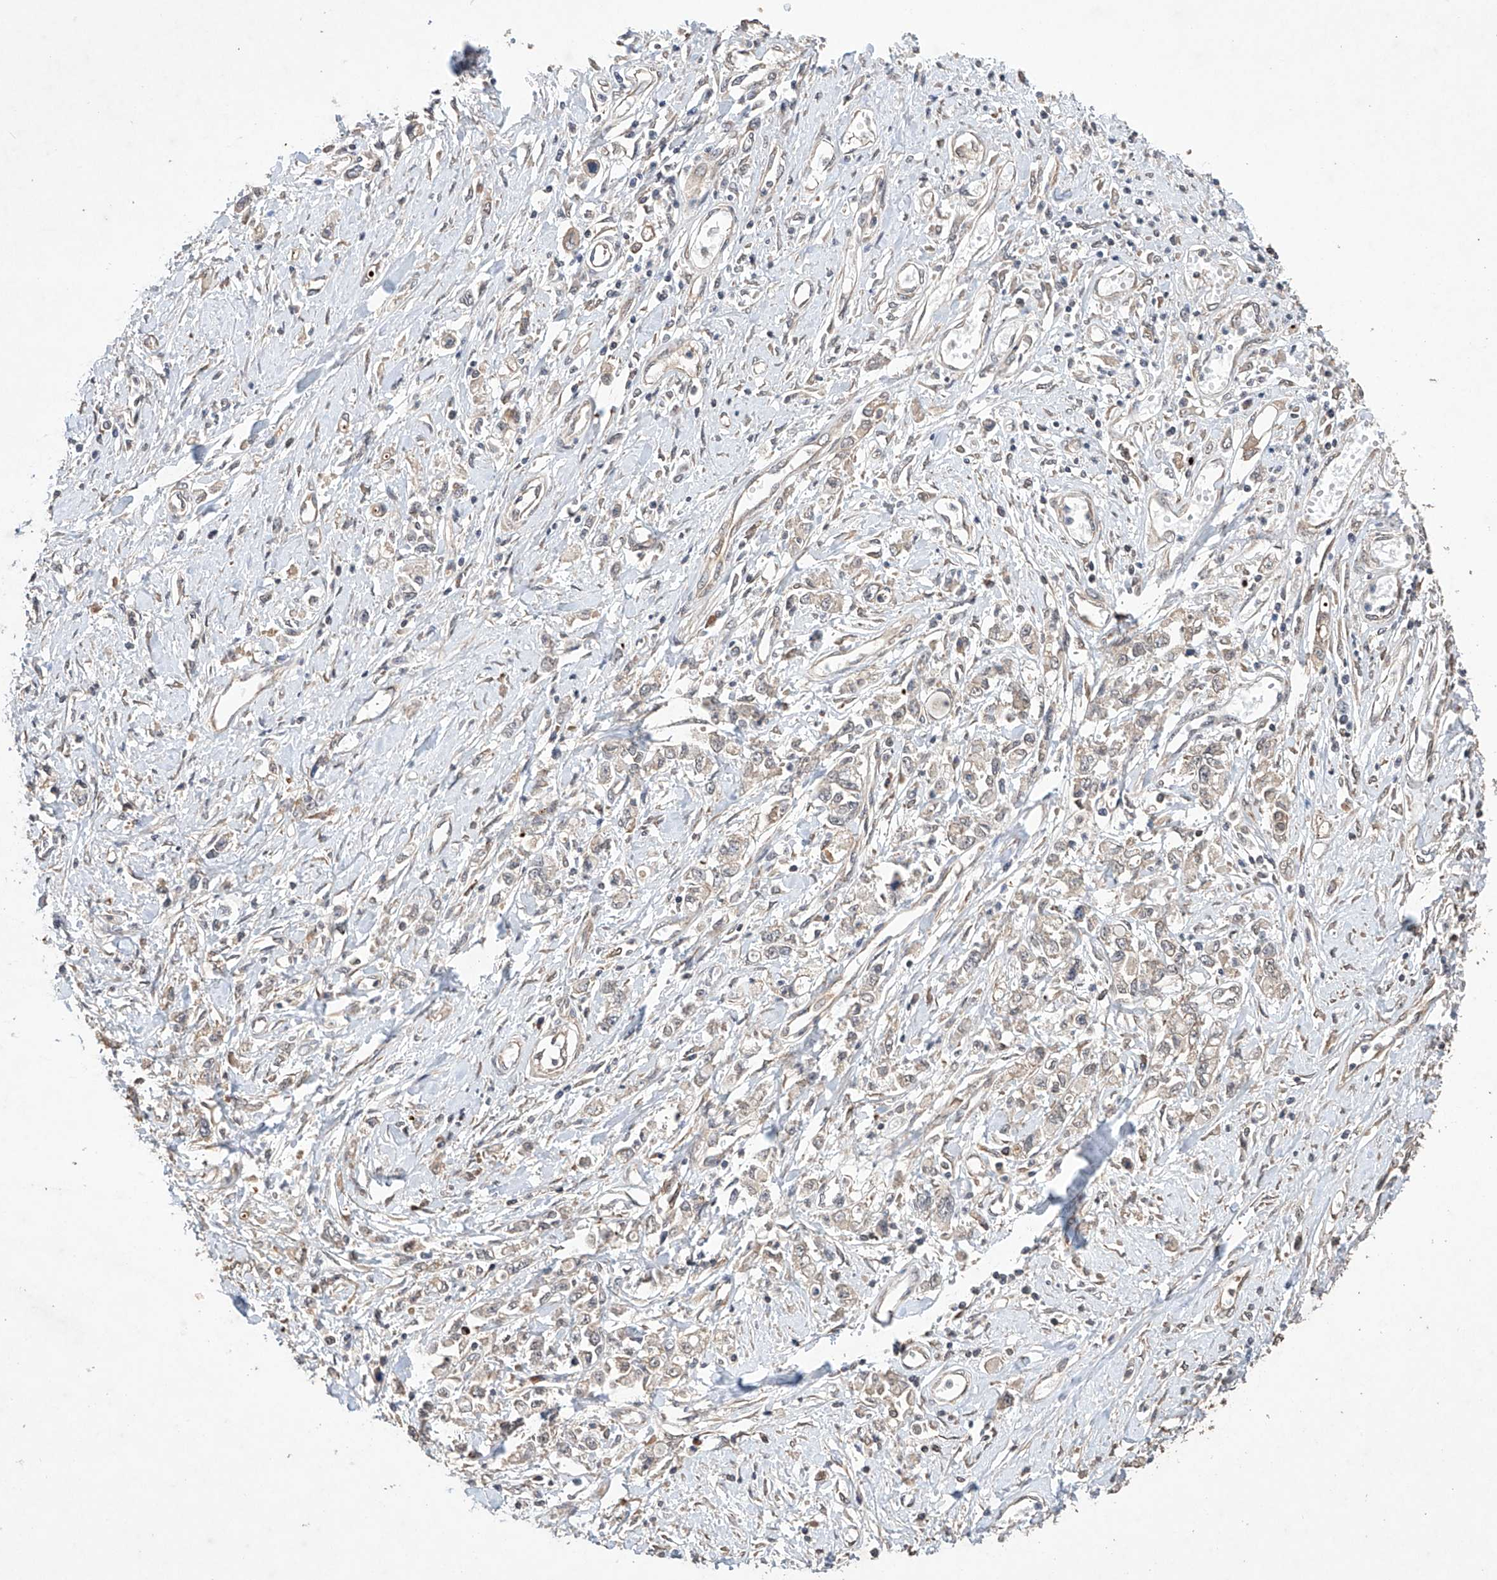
{"staining": {"intensity": "moderate", "quantity": "25%-75%", "location": "cytoplasmic/membranous"}, "tissue": "stomach cancer", "cell_type": "Tumor cells", "image_type": "cancer", "snomed": [{"axis": "morphology", "description": "Adenocarcinoma, NOS"}, {"axis": "topography", "description": "Stomach"}], "caption": "A brown stain labels moderate cytoplasmic/membranous staining of a protein in stomach adenocarcinoma tumor cells. (DAB (3,3'-diaminobenzidine) IHC, brown staining for protein, blue staining for nuclei).", "gene": "LURAP1", "patient": {"sex": "female", "age": 76}}